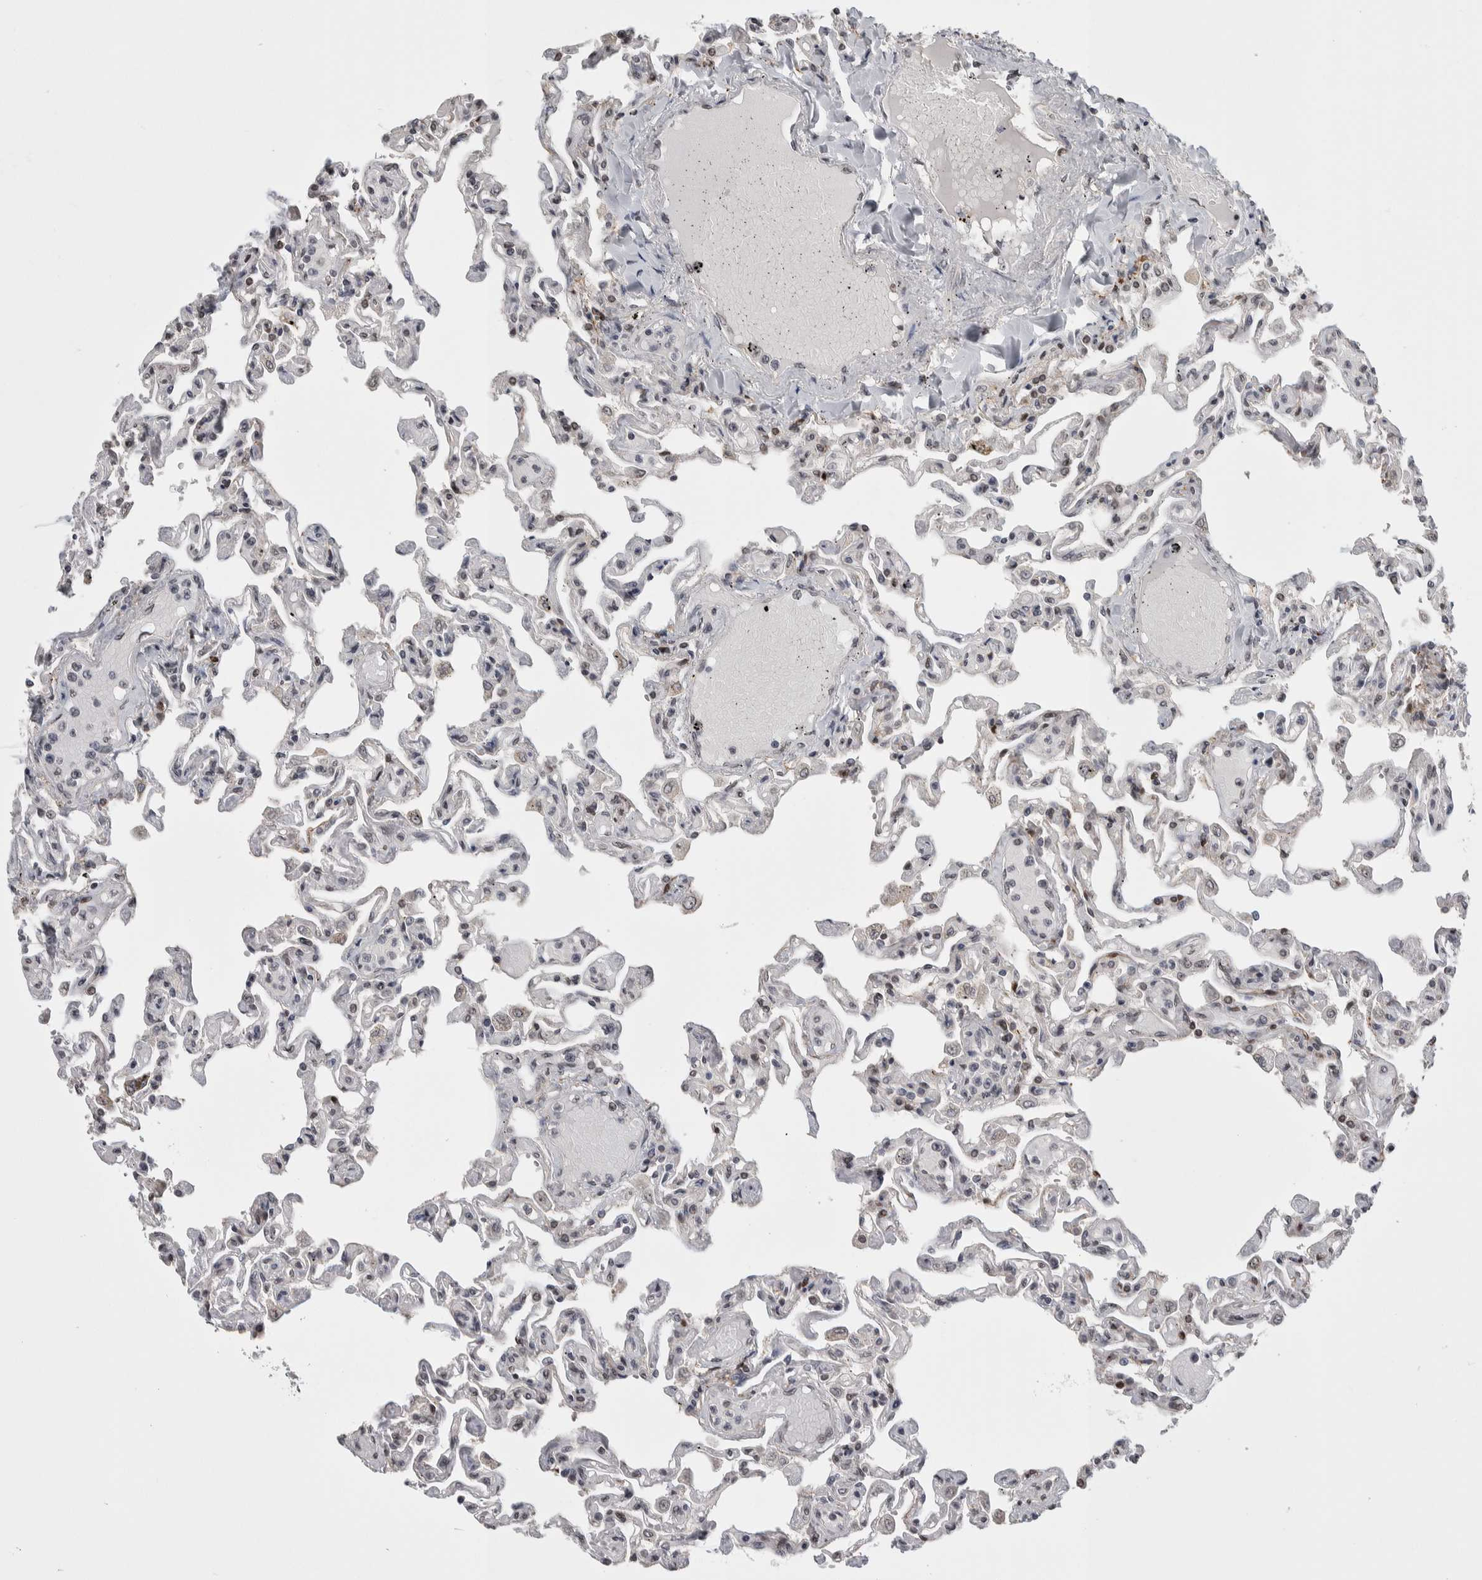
{"staining": {"intensity": "moderate", "quantity": "<25%", "location": "nuclear"}, "tissue": "lung", "cell_type": "Alveolar cells", "image_type": "normal", "snomed": [{"axis": "morphology", "description": "Normal tissue, NOS"}, {"axis": "topography", "description": "Lung"}], "caption": "The photomicrograph shows a brown stain indicating the presence of a protein in the nuclear of alveolar cells in lung.", "gene": "ZSCAN21", "patient": {"sex": "male", "age": 21}}